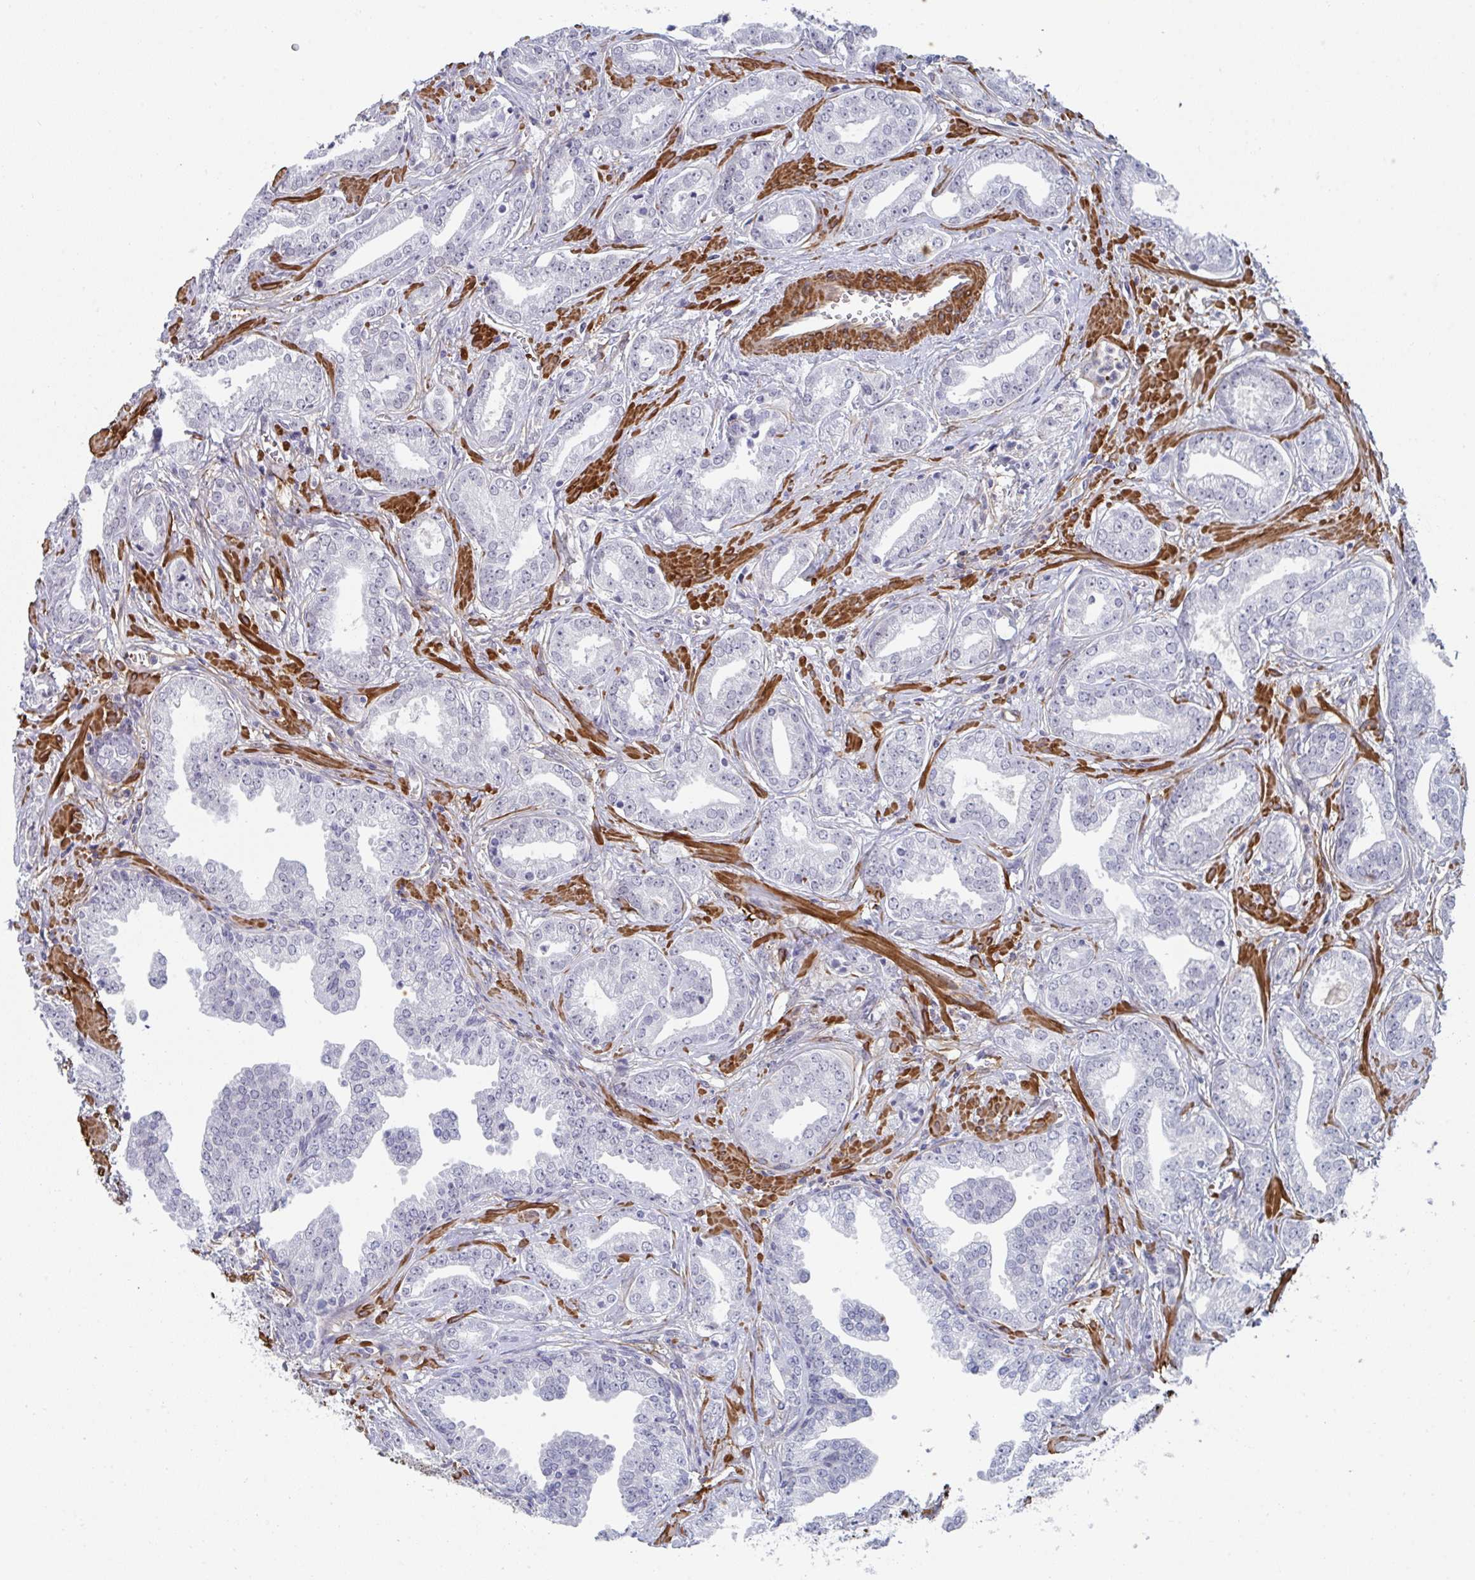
{"staining": {"intensity": "negative", "quantity": "none", "location": "none"}, "tissue": "prostate cancer", "cell_type": "Tumor cells", "image_type": "cancer", "snomed": [{"axis": "morphology", "description": "Adenocarcinoma, Medium grade"}, {"axis": "topography", "description": "Prostate"}], "caption": "Immunohistochemical staining of human prostate adenocarcinoma (medium-grade) shows no significant staining in tumor cells.", "gene": "NEURL4", "patient": {"sex": "male", "age": 57}}